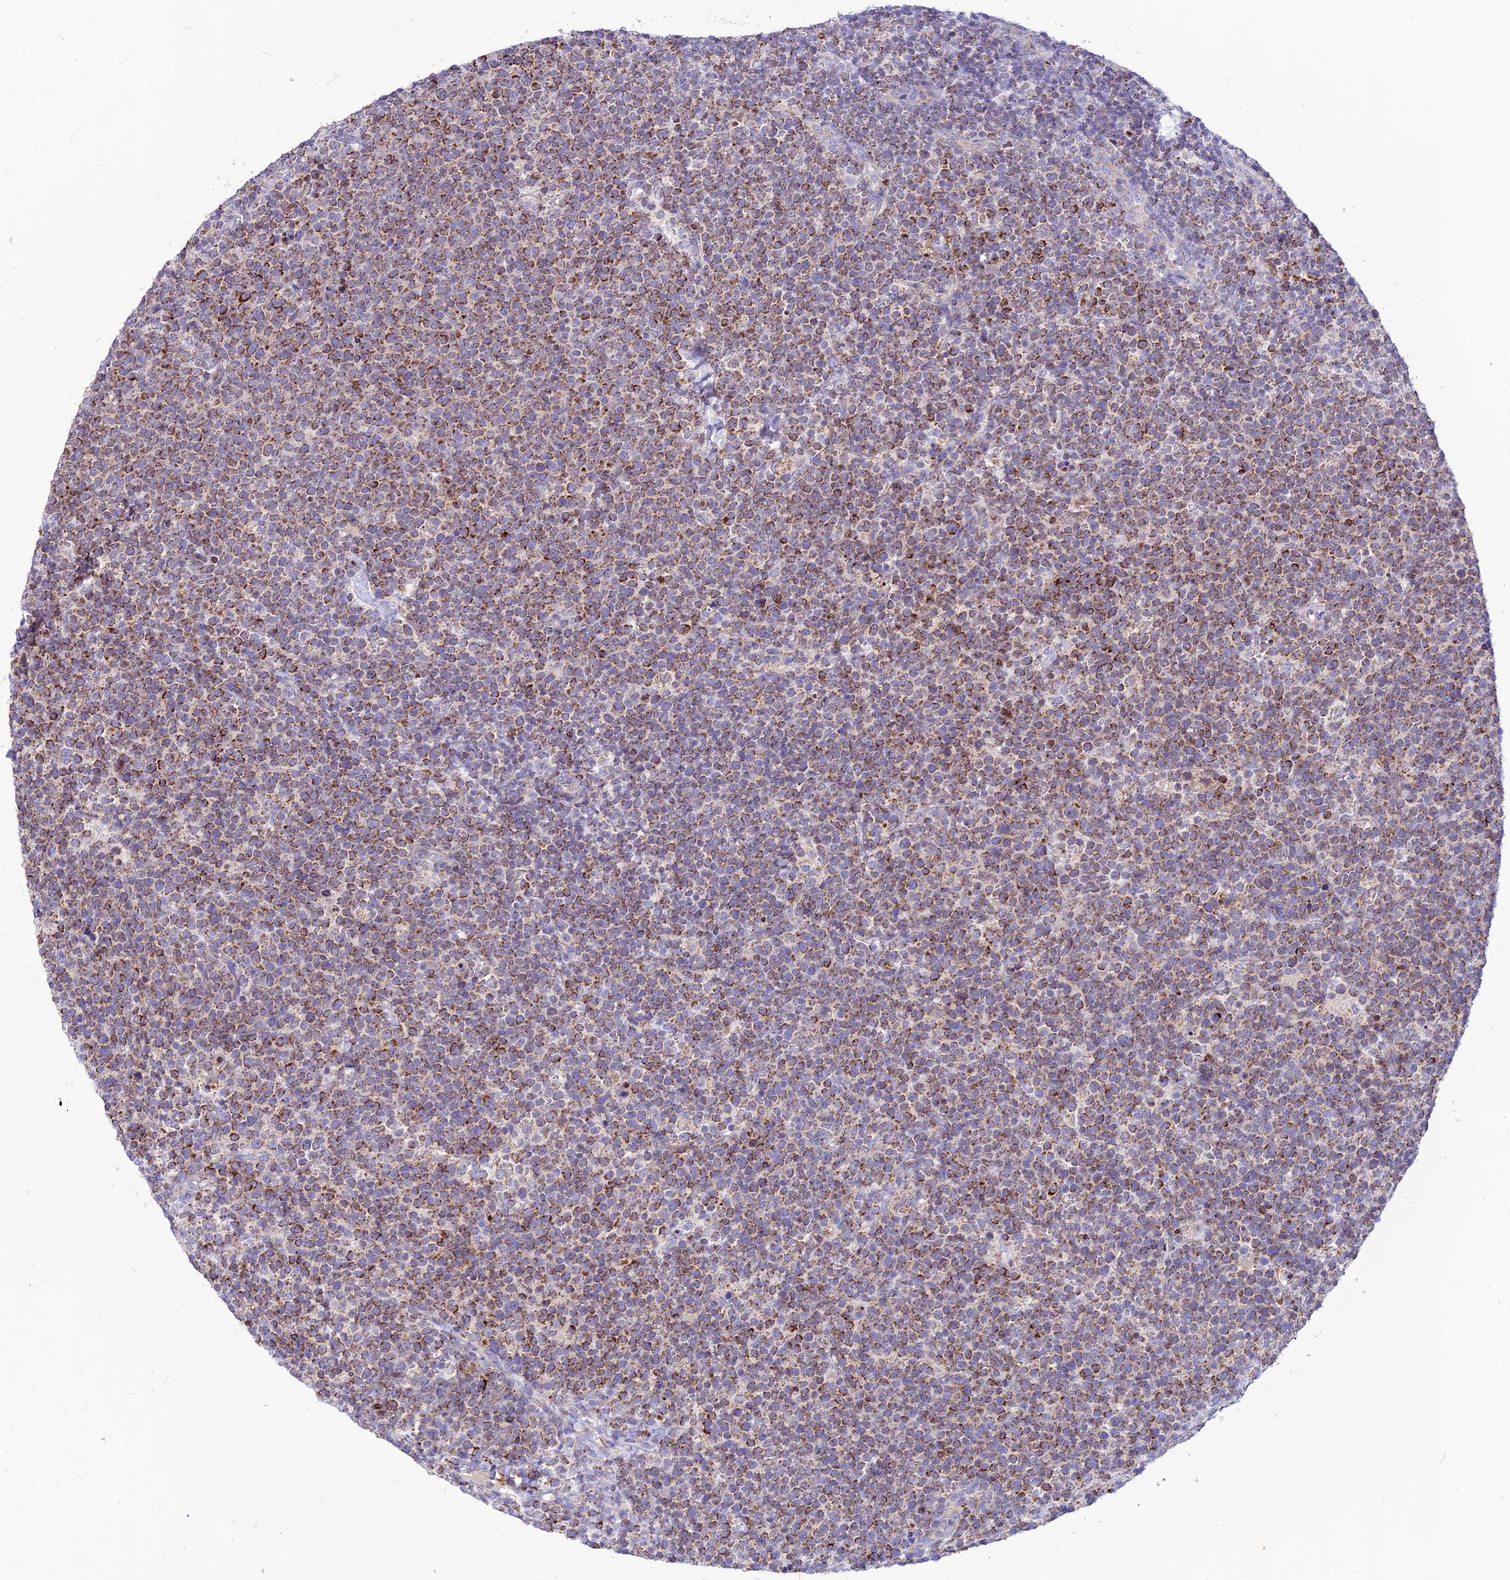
{"staining": {"intensity": "moderate", "quantity": ">75%", "location": "cytoplasmic/membranous"}, "tissue": "lymphoma", "cell_type": "Tumor cells", "image_type": "cancer", "snomed": [{"axis": "morphology", "description": "Malignant lymphoma, non-Hodgkin's type, High grade"}, {"axis": "topography", "description": "Lymph node"}], "caption": "Malignant lymphoma, non-Hodgkin's type (high-grade) stained with immunohistochemistry (IHC) reveals moderate cytoplasmic/membranous staining in about >75% of tumor cells.", "gene": "ECI1", "patient": {"sex": "male", "age": 61}}